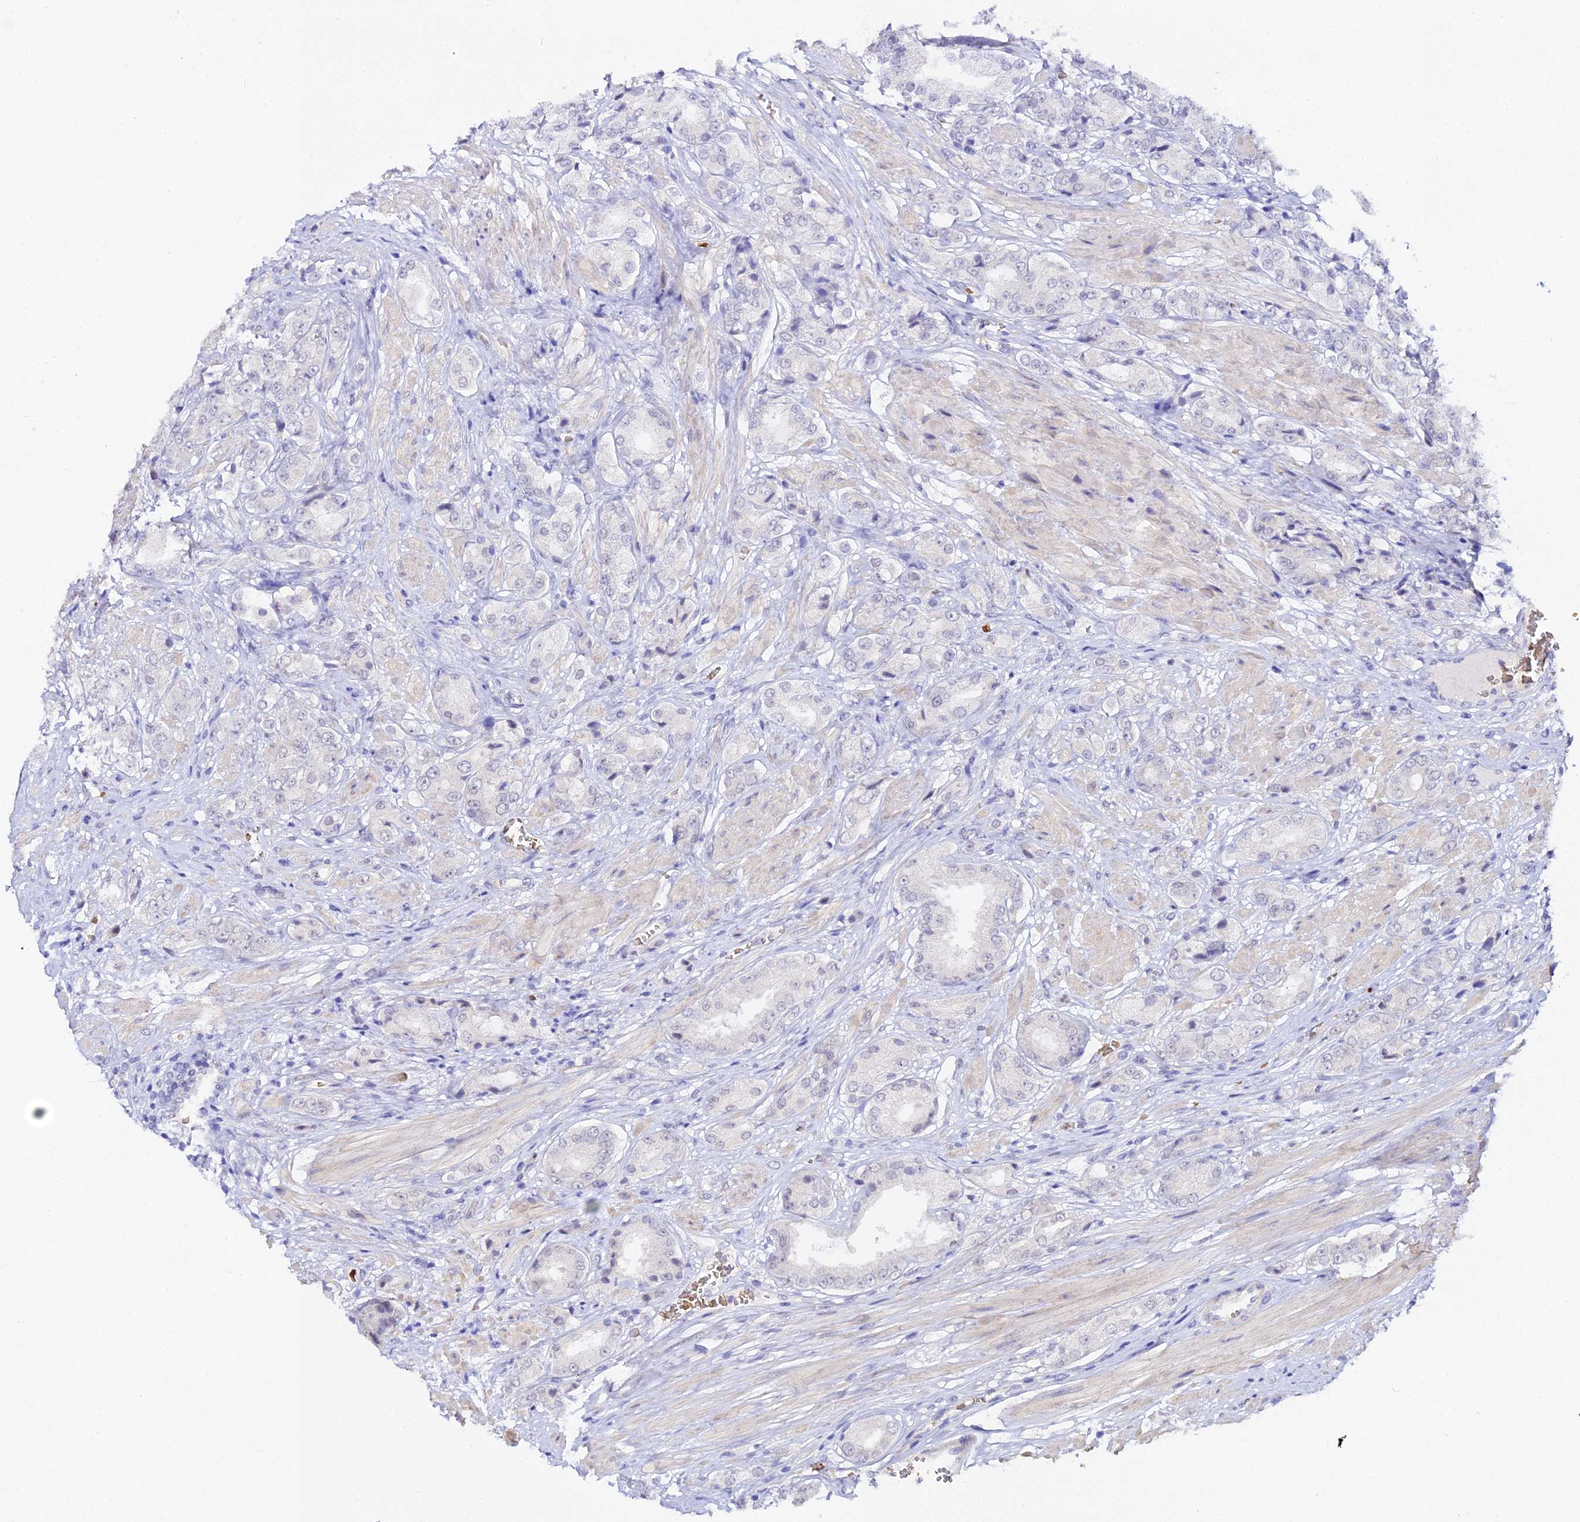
{"staining": {"intensity": "negative", "quantity": "none", "location": "none"}, "tissue": "prostate cancer", "cell_type": "Tumor cells", "image_type": "cancer", "snomed": [{"axis": "morphology", "description": "Adenocarcinoma, High grade"}, {"axis": "topography", "description": "Prostate and seminal vesicle, NOS"}], "caption": "Protein analysis of high-grade adenocarcinoma (prostate) reveals no significant expression in tumor cells.", "gene": "CFAP45", "patient": {"sex": "male", "age": 64}}